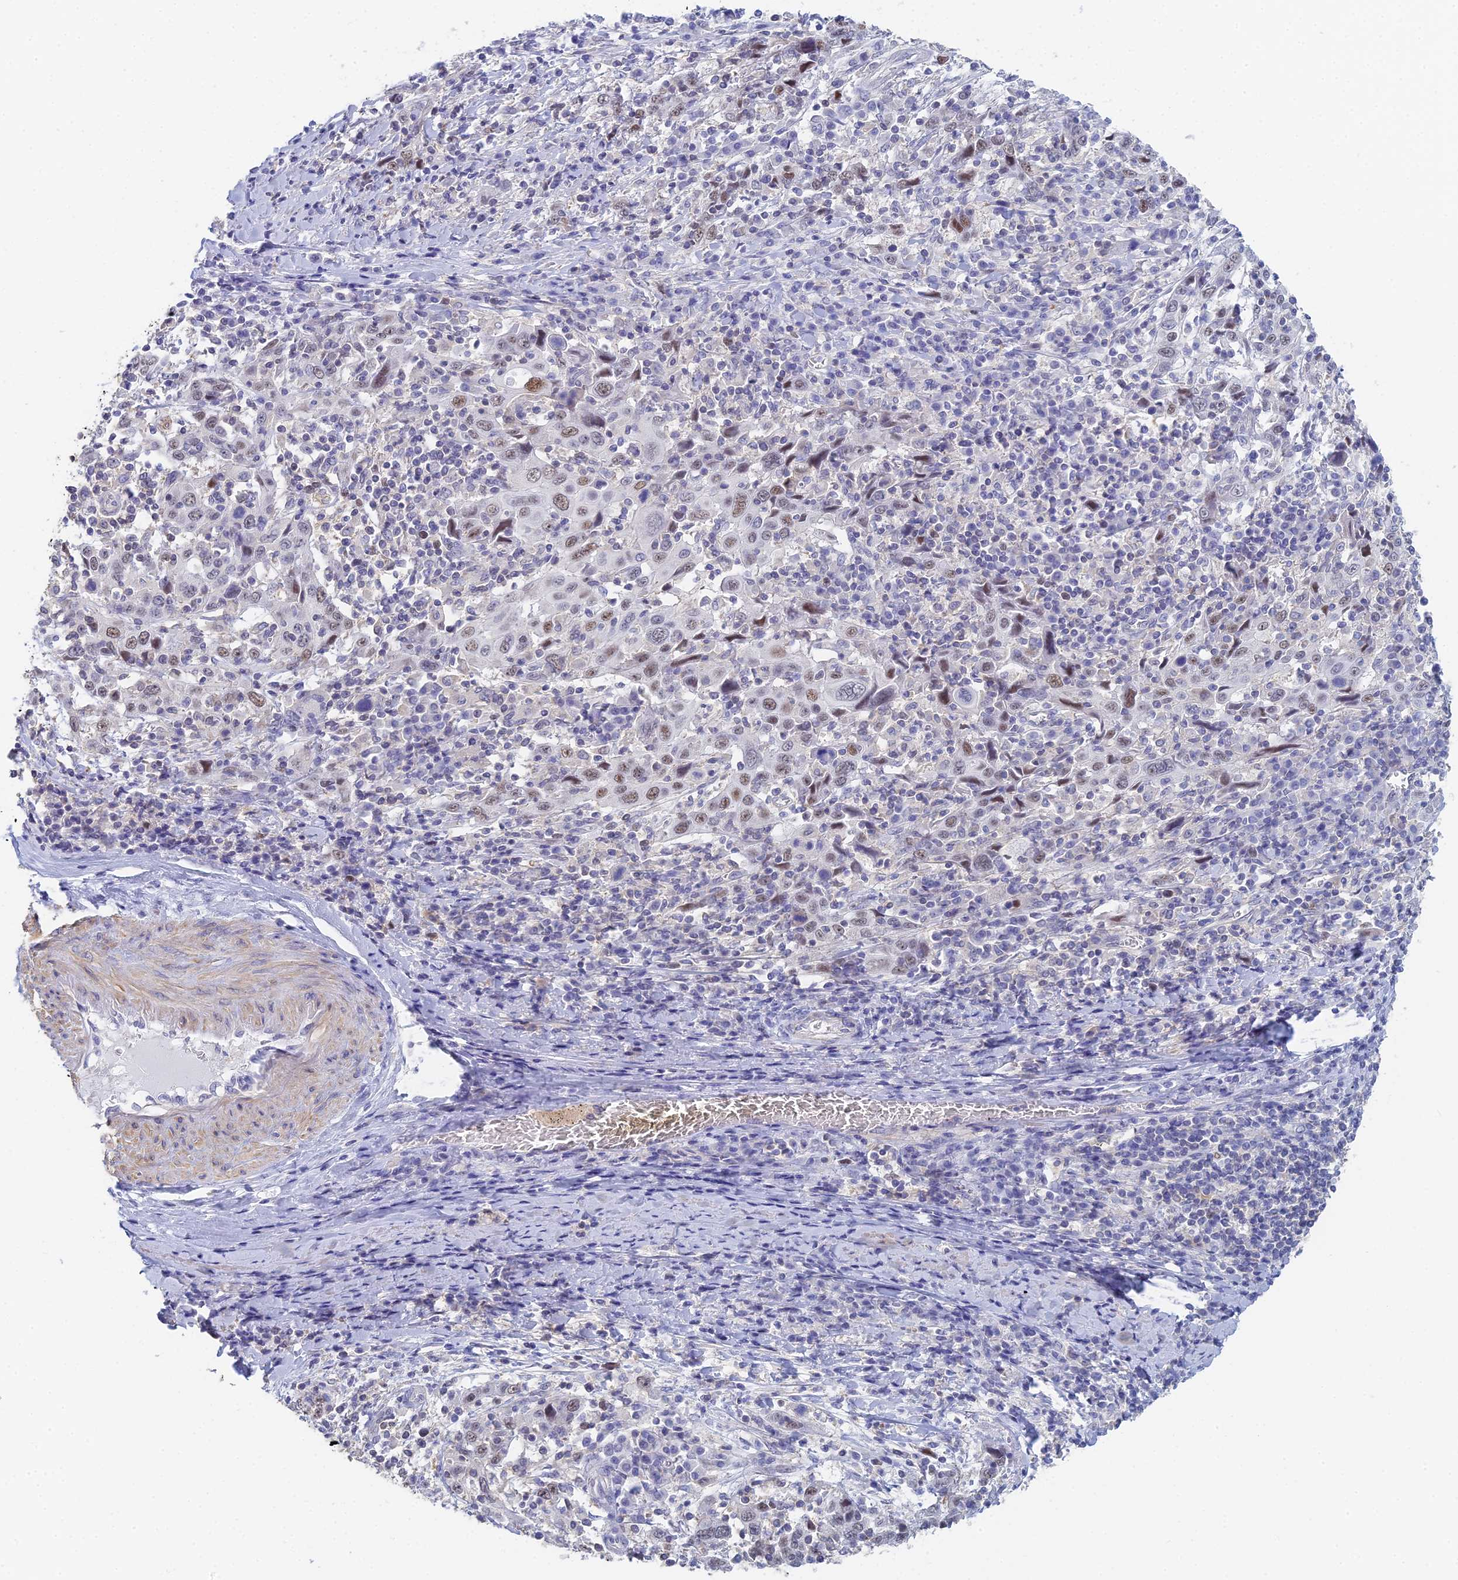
{"staining": {"intensity": "moderate", "quantity": "<25%", "location": "nuclear"}, "tissue": "cervical cancer", "cell_type": "Tumor cells", "image_type": "cancer", "snomed": [{"axis": "morphology", "description": "Squamous cell carcinoma, NOS"}, {"axis": "topography", "description": "Cervix"}], "caption": "The immunohistochemical stain highlights moderate nuclear expression in tumor cells of cervical squamous cell carcinoma tissue. (brown staining indicates protein expression, while blue staining denotes nuclei).", "gene": "MCM2", "patient": {"sex": "female", "age": 46}}